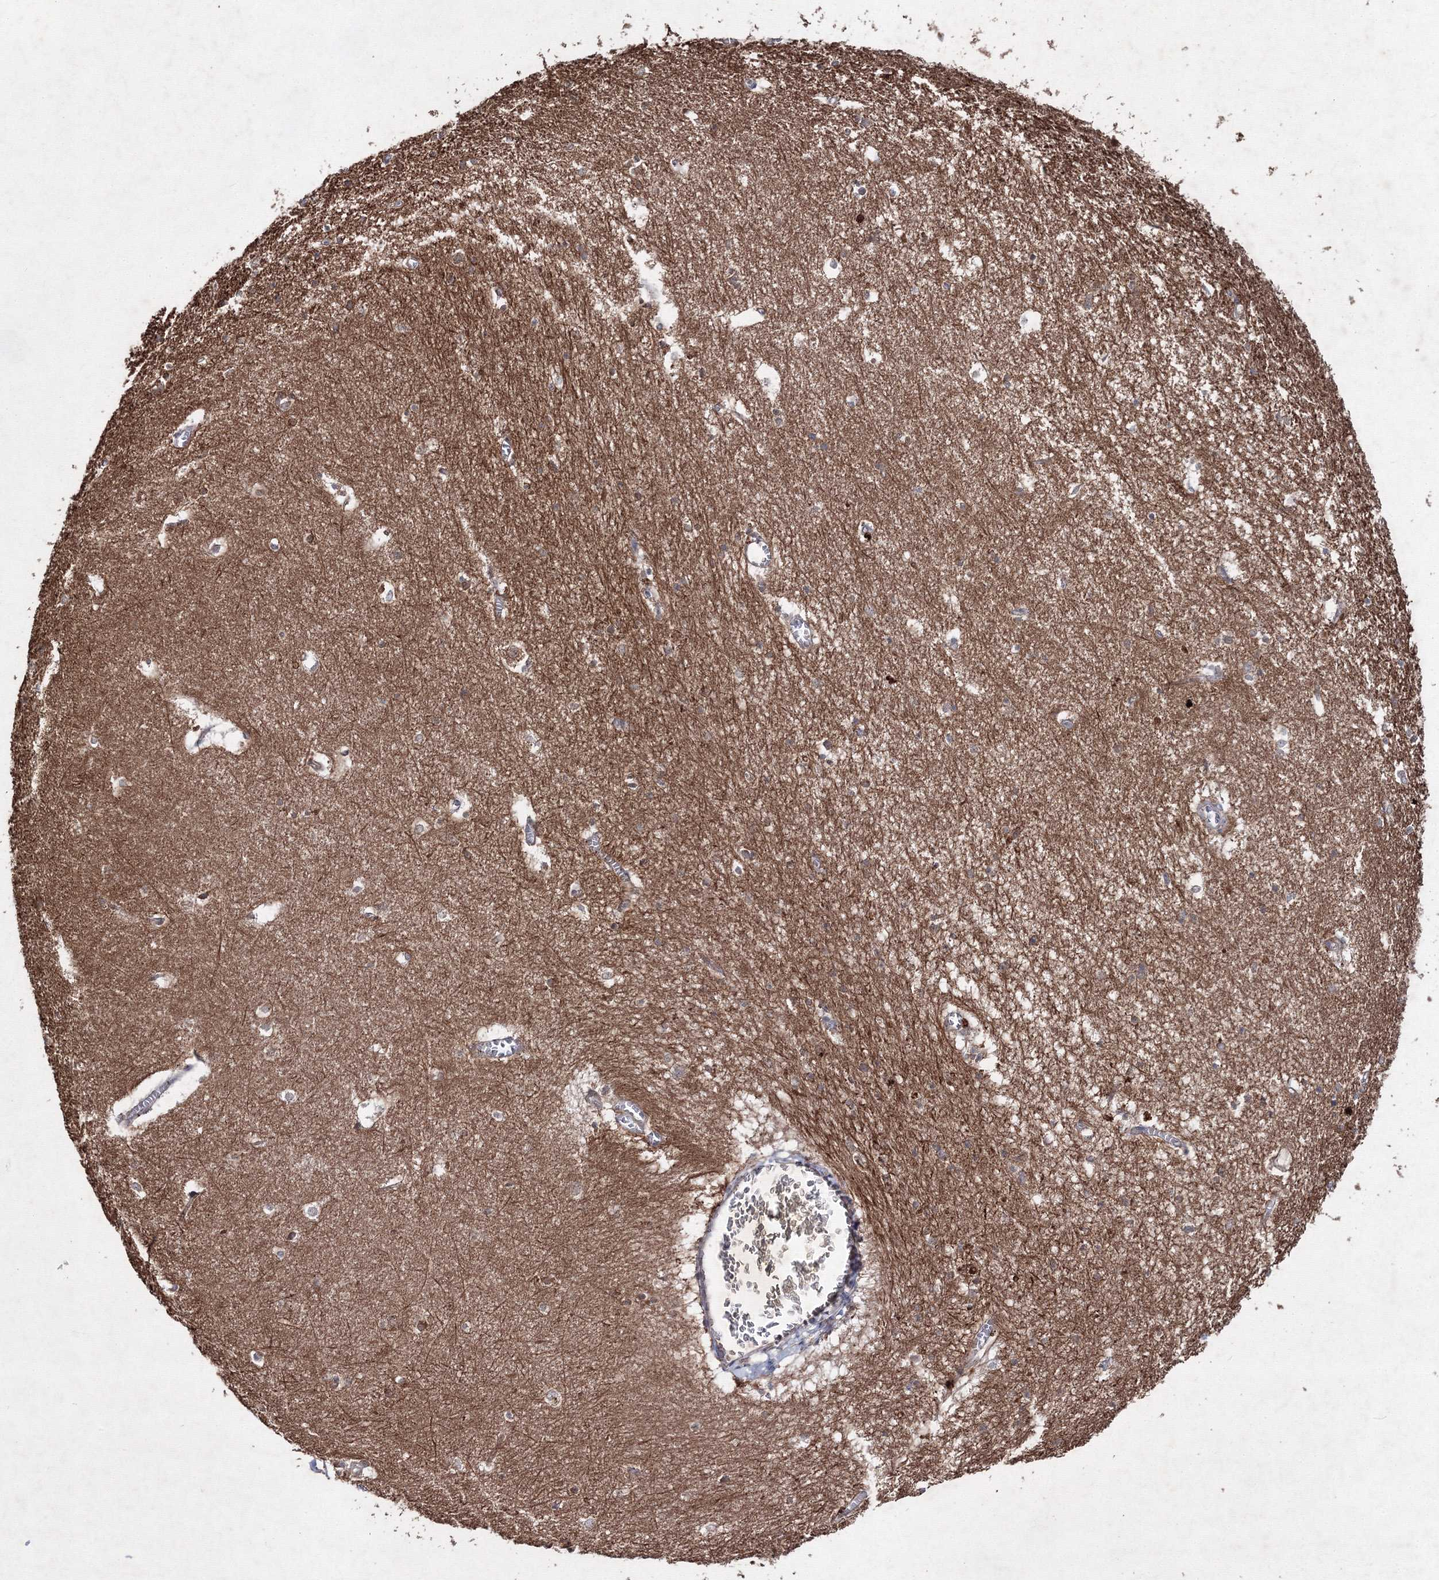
{"staining": {"intensity": "moderate", "quantity": "<25%", "location": "cytoplasmic/membranous"}, "tissue": "hippocampus", "cell_type": "Glial cells", "image_type": "normal", "snomed": [{"axis": "morphology", "description": "Normal tissue, NOS"}, {"axis": "topography", "description": "Hippocampus"}], "caption": "Brown immunohistochemical staining in unremarkable hippocampus exhibits moderate cytoplasmic/membranous expression in about <25% of glial cells. (Stains: DAB (3,3'-diaminobenzidine) in brown, nuclei in blue, Microscopy: brightfield microscopy at high magnification).", "gene": "GFM1", "patient": {"sex": "female", "age": 64}}